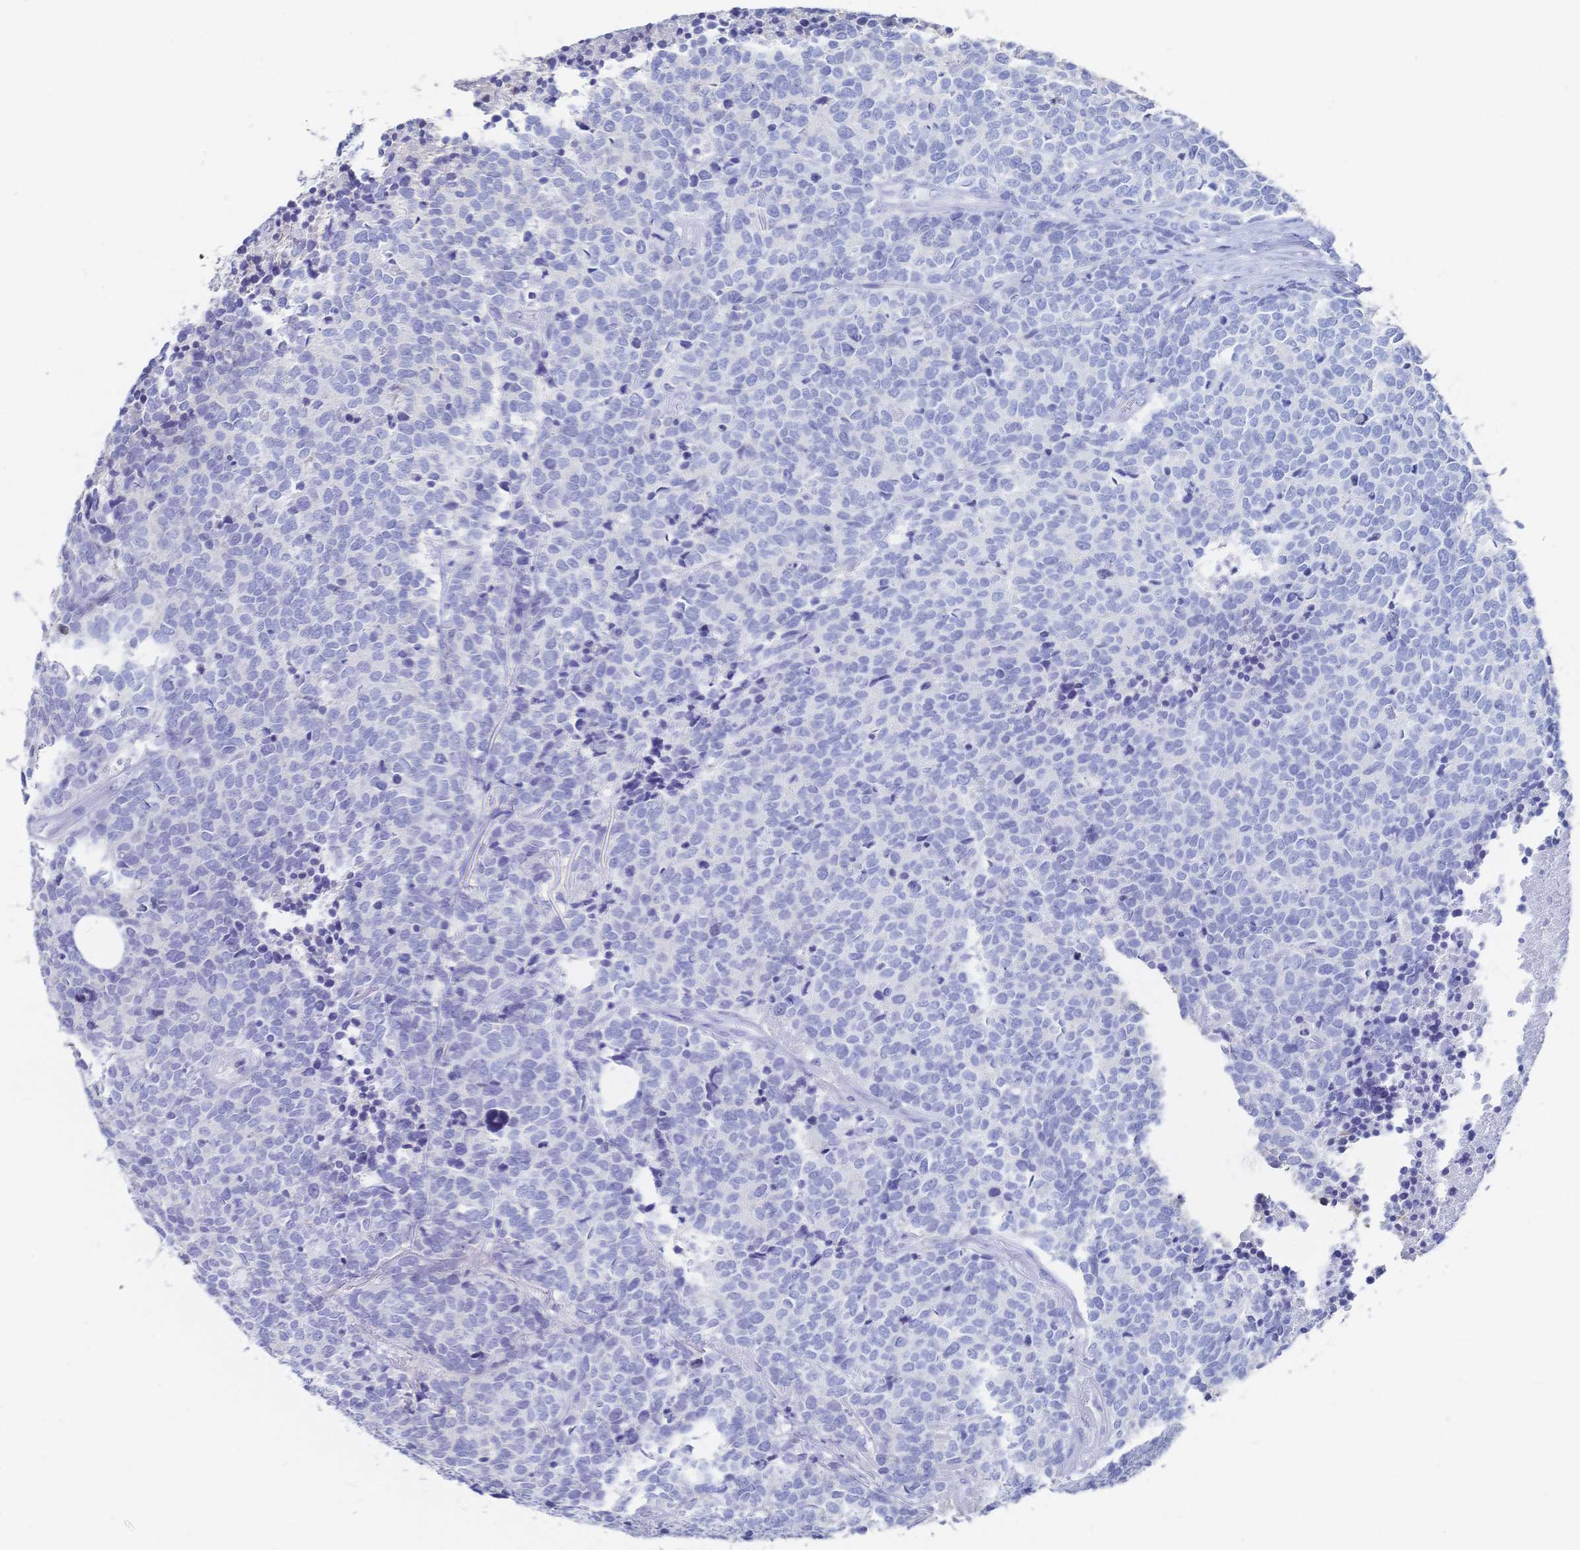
{"staining": {"intensity": "negative", "quantity": "none", "location": "none"}, "tissue": "carcinoid", "cell_type": "Tumor cells", "image_type": "cancer", "snomed": [{"axis": "morphology", "description": "Carcinoid, malignant, NOS"}, {"axis": "topography", "description": "Skin"}], "caption": "Tumor cells are negative for brown protein staining in carcinoid. (Stains: DAB immunohistochemistry with hematoxylin counter stain, Microscopy: brightfield microscopy at high magnification).", "gene": "IL2RB", "patient": {"sex": "female", "age": 79}}